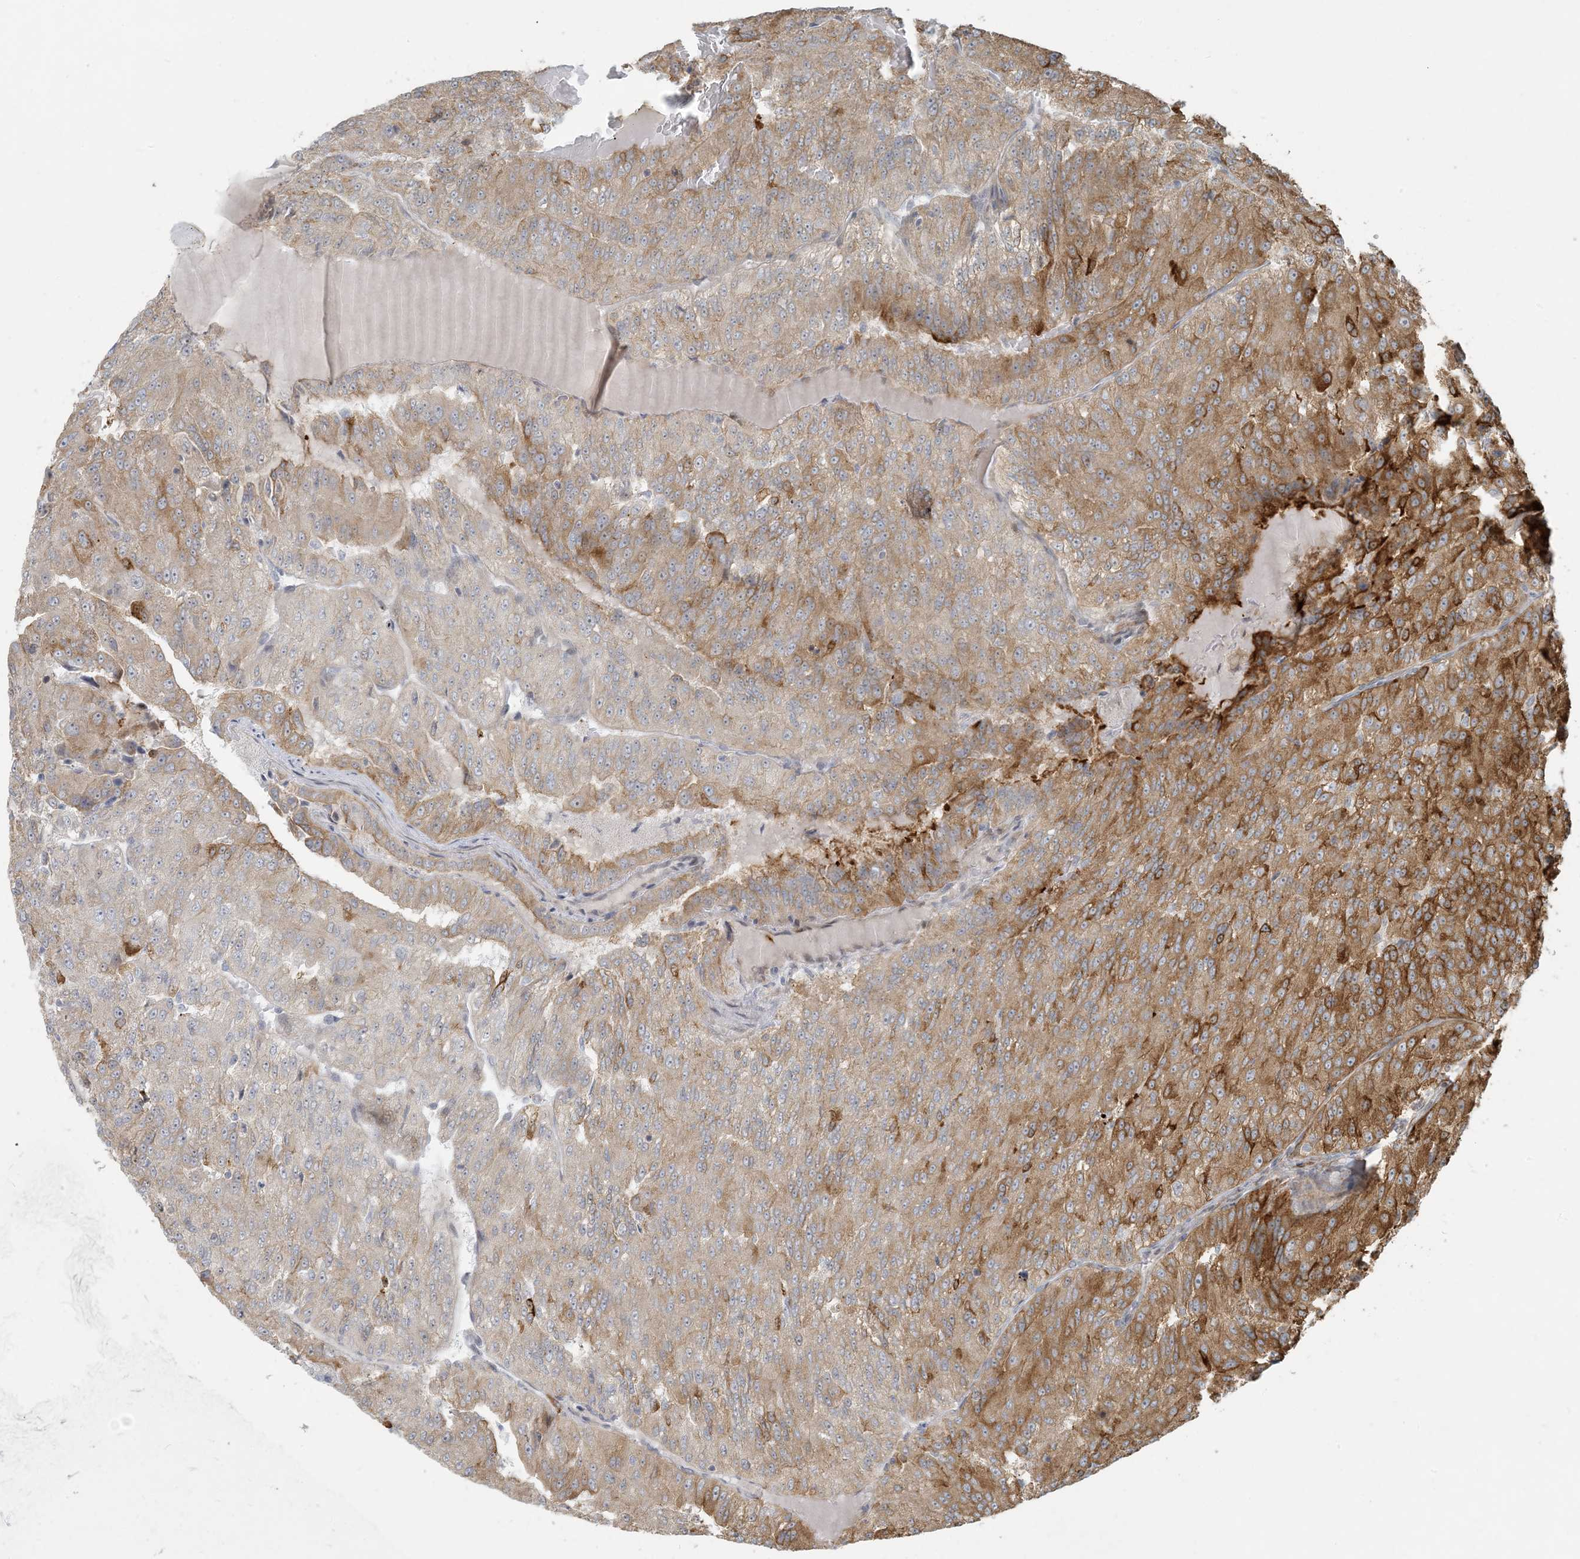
{"staining": {"intensity": "moderate", "quantity": "25%-75%", "location": "cytoplasmic/membranous"}, "tissue": "renal cancer", "cell_type": "Tumor cells", "image_type": "cancer", "snomed": [{"axis": "morphology", "description": "Adenocarcinoma, NOS"}, {"axis": "topography", "description": "Kidney"}], "caption": "This image displays adenocarcinoma (renal) stained with immunohistochemistry to label a protein in brown. The cytoplasmic/membranous of tumor cells show moderate positivity for the protein. Nuclei are counter-stained blue.", "gene": "BCORL1", "patient": {"sex": "female", "age": 63}}